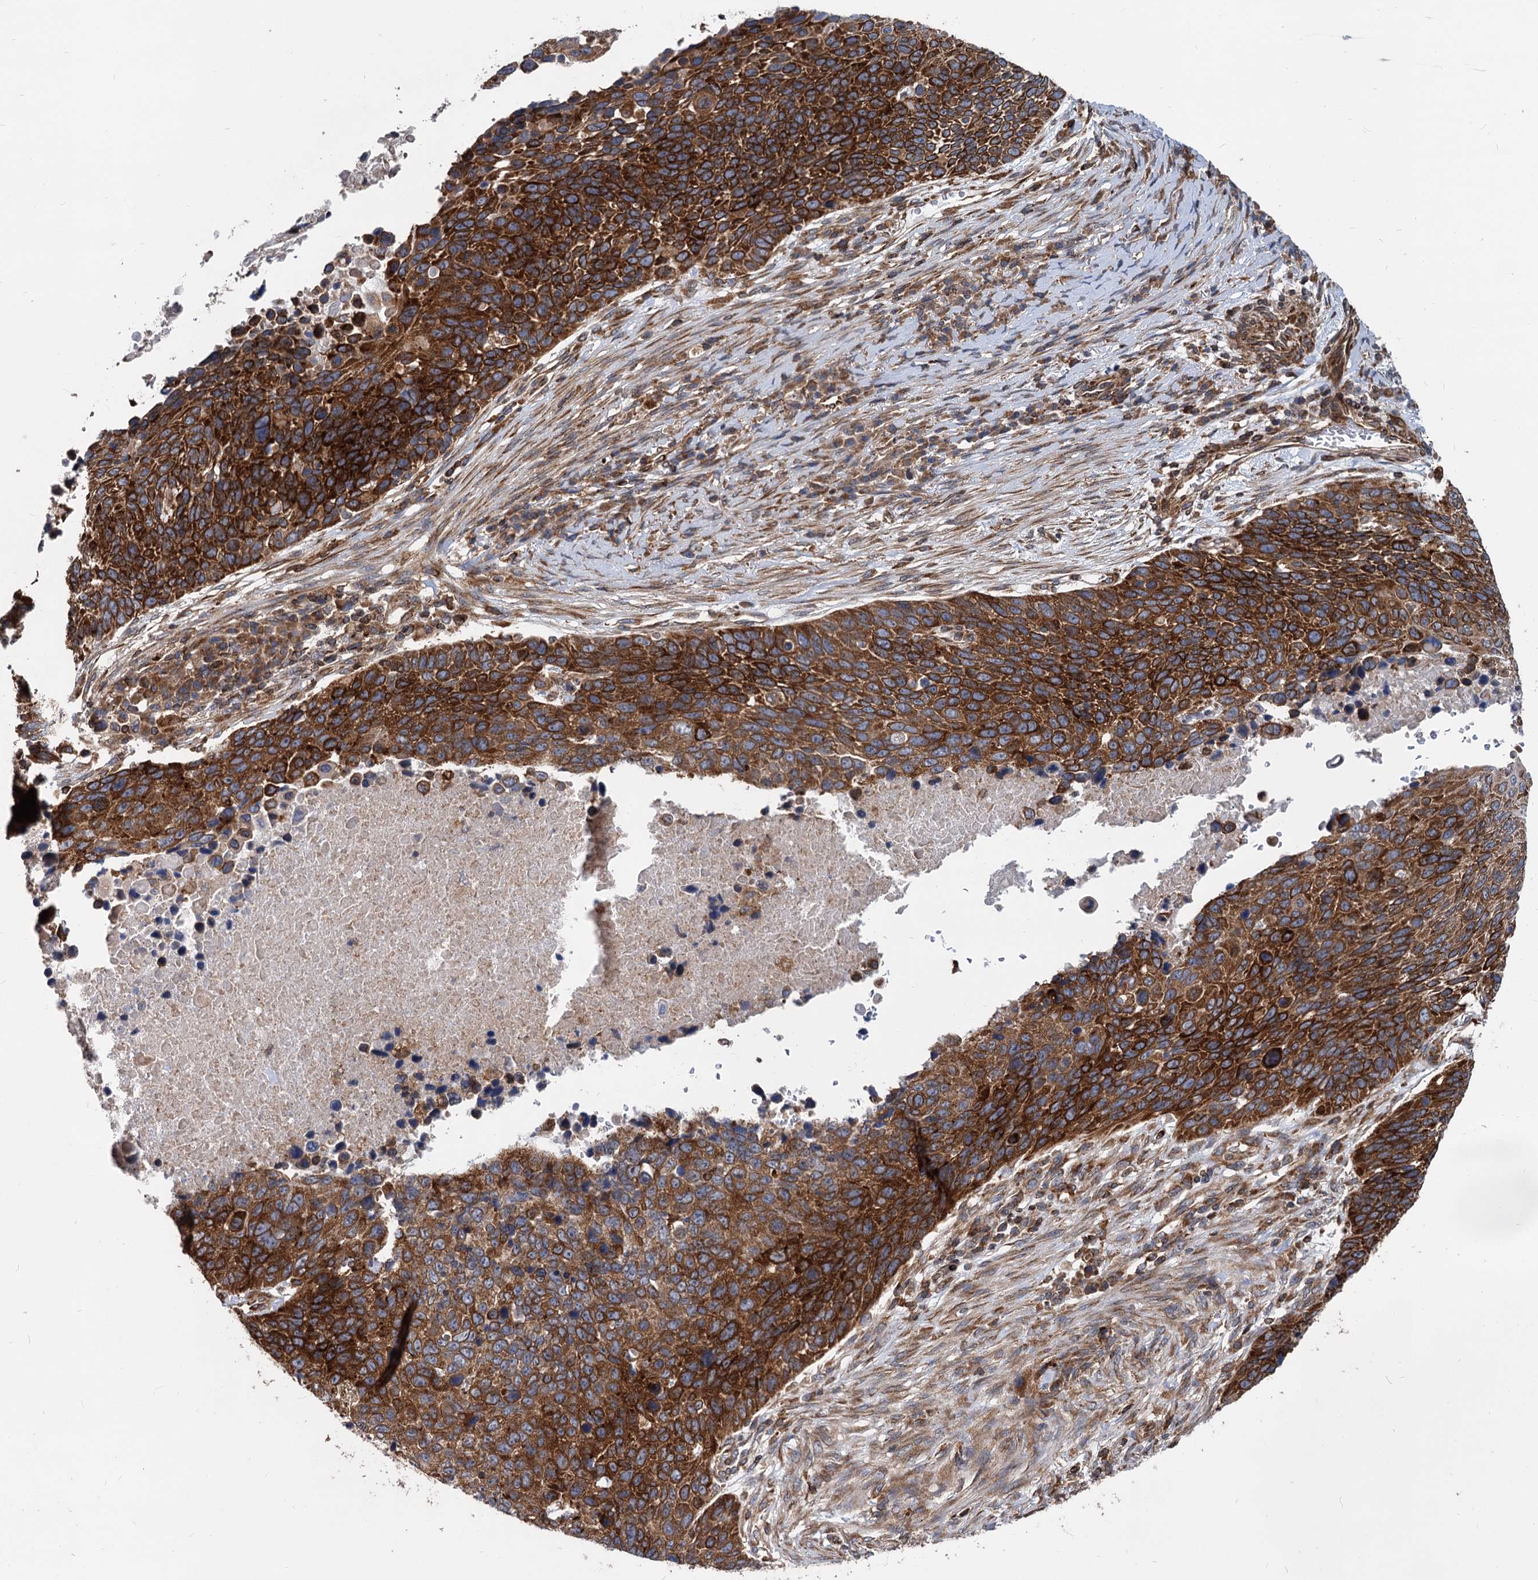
{"staining": {"intensity": "strong", "quantity": ">75%", "location": "cytoplasmic/membranous"}, "tissue": "lung cancer", "cell_type": "Tumor cells", "image_type": "cancer", "snomed": [{"axis": "morphology", "description": "Normal tissue, NOS"}, {"axis": "morphology", "description": "Squamous cell carcinoma, NOS"}, {"axis": "topography", "description": "Lymph node"}, {"axis": "topography", "description": "Lung"}], "caption": "Immunohistochemistry (DAB) staining of human lung squamous cell carcinoma exhibits strong cytoplasmic/membranous protein positivity in approximately >75% of tumor cells.", "gene": "STIM1", "patient": {"sex": "male", "age": 66}}